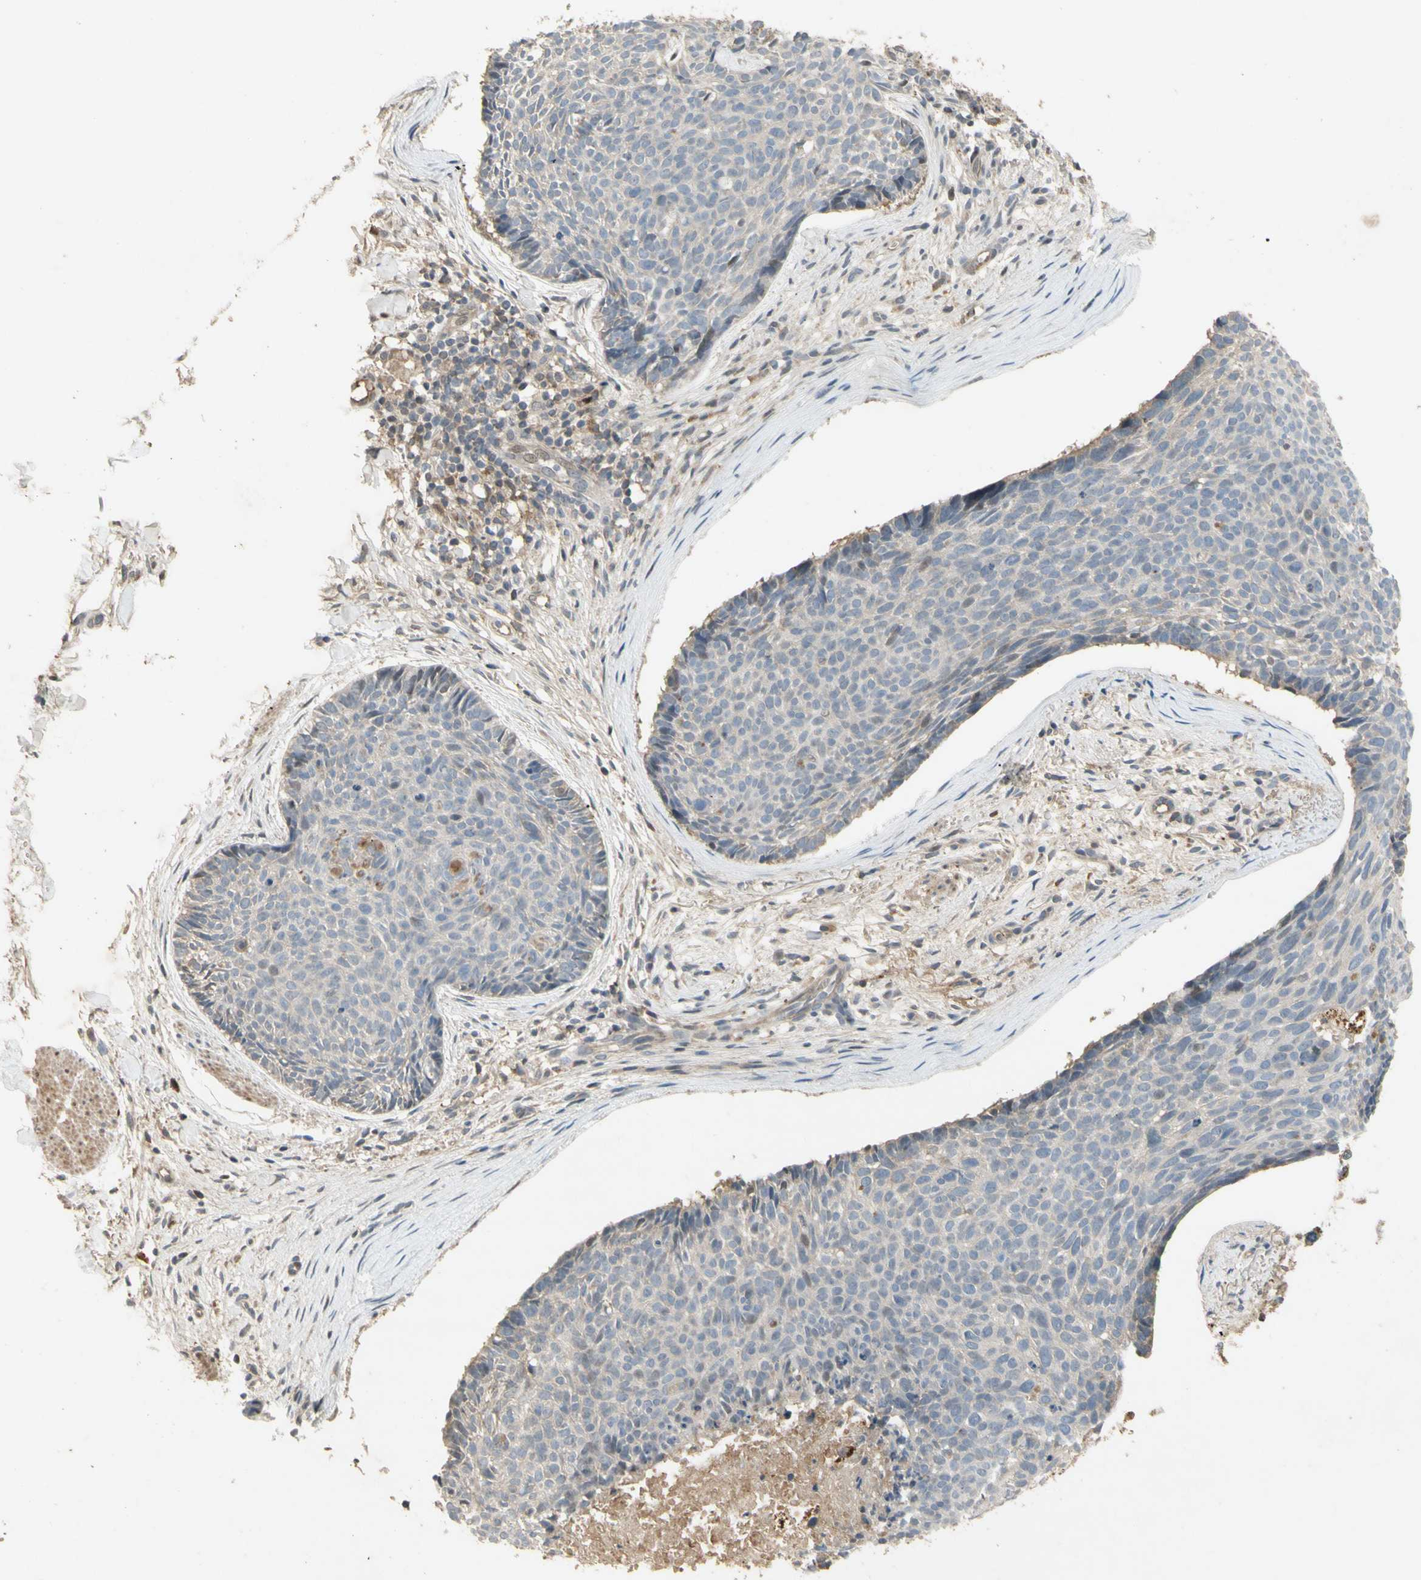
{"staining": {"intensity": "weak", "quantity": "<25%", "location": "cytoplasmic/membranous"}, "tissue": "skin cancer", "cell_type": "Tumor cells", "image_type": "cancer", "snomed": [{"axis": "morphology", "description": "Normal tissue, NOS"}, {"axis": "morphology", "description": "Basal cell carcinoma"}, {"axis": "topography", "description": "Skin"}], "caption": "This is an immunohistochemistry (IHC) histopathology image of skin cancer (basal cell carcinoma). There is no positivity in tumor cells.", "gene": "NRG4", "patient": {"sex": "female", "age": 56}}